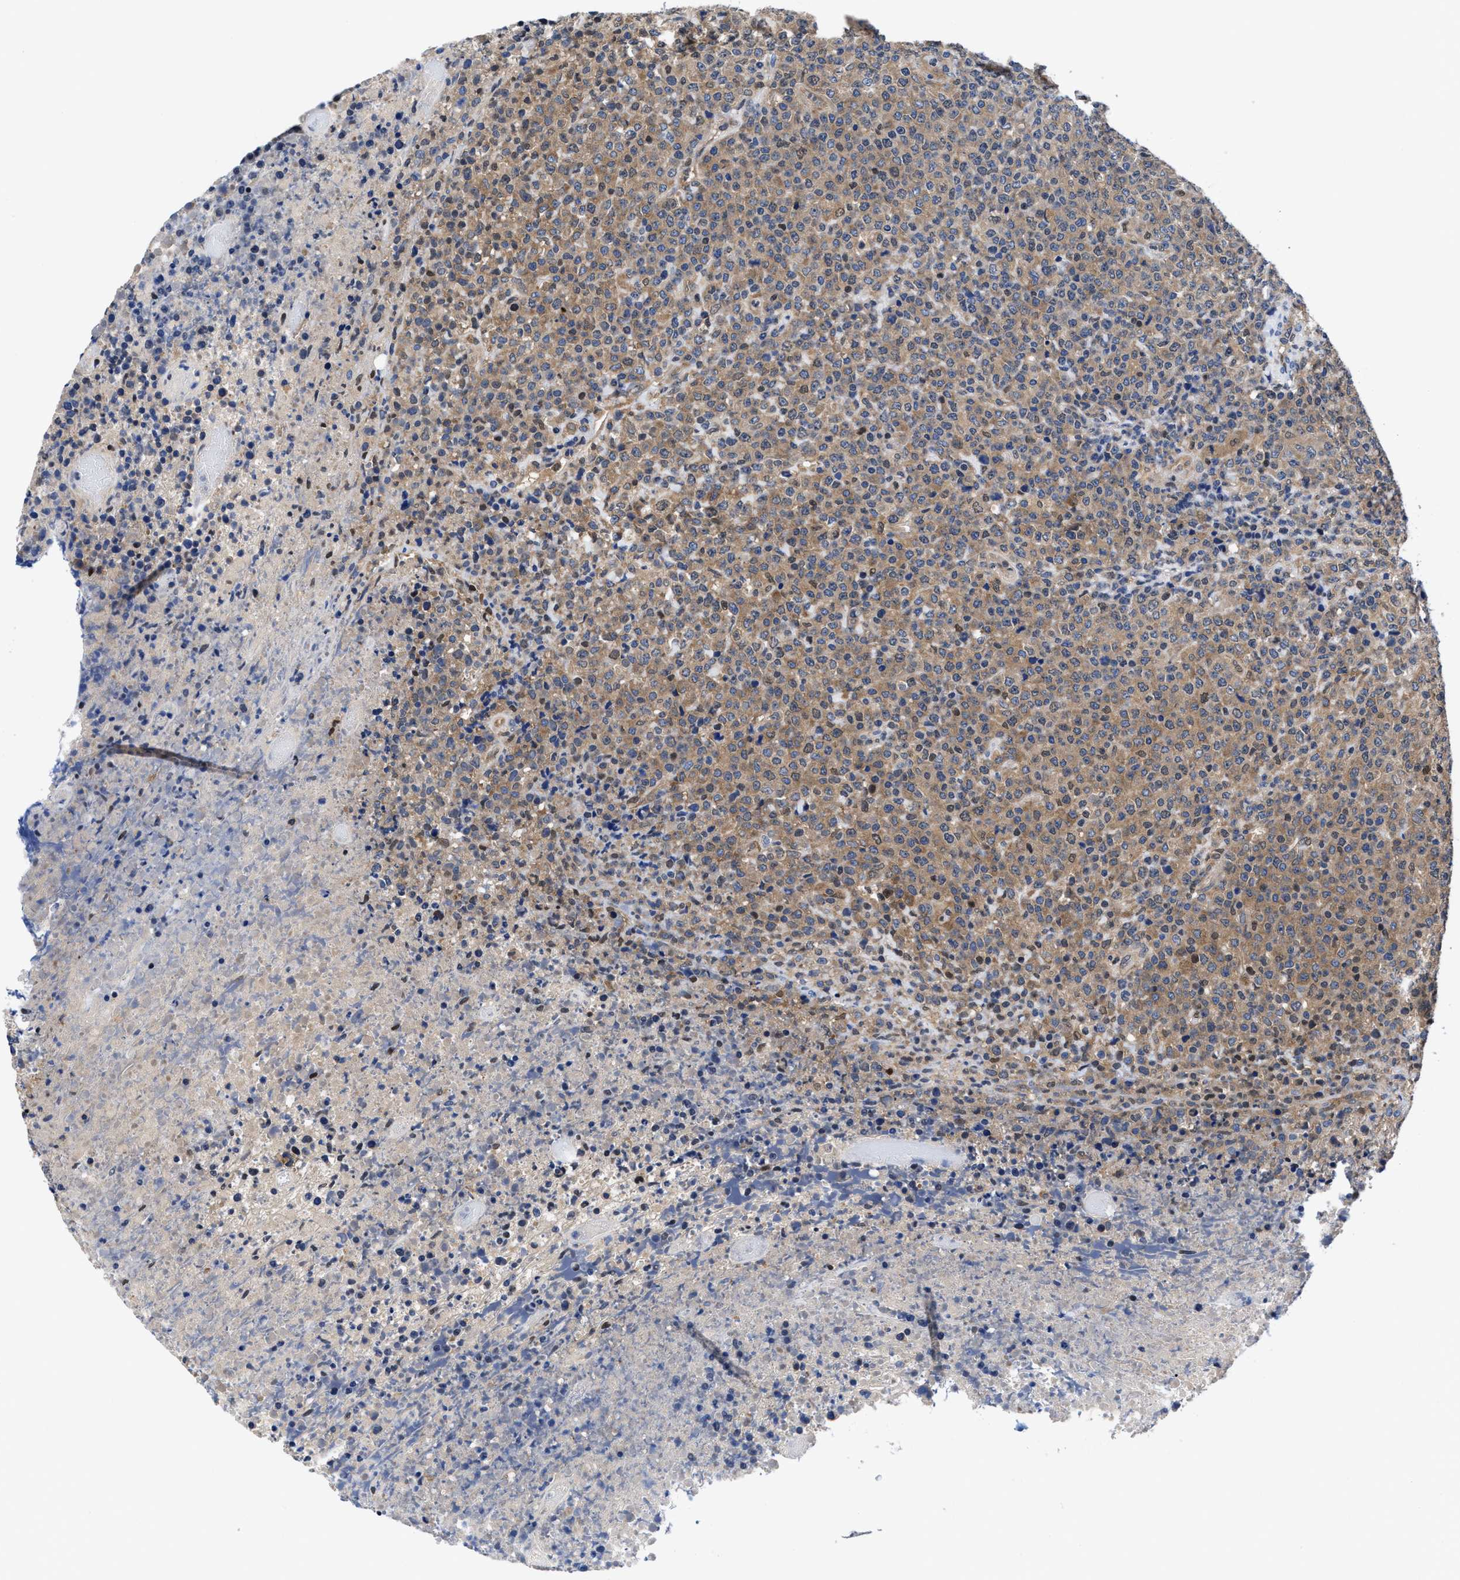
{"staining": {"intensity": "moderate", "quantity": ">75%", "location": "cytoplasmic/membranous"}, "tissue": "lymphoma", "cell_type": "Tumor cells", "image_type": "cancer", "snomed": [{"axis": "morphology", "description": "Malignant lymphoma, non-Hodgkin's type, High grade"}, {"axis": "topography", "description": "Lymph node"}], "caption": "Immunohistochemistry micrograph of neoplastic tissue: human lymphoma stained using immunohistochemistry demonstrates medium levels of moderate protein expression localized specifically in the cytoplasmic/membranous of tumor cells, appearing as a cytoplasmic/membranous brown color.", "gene": "ACLY", "patient": {"sex": "male", "age": 13}}